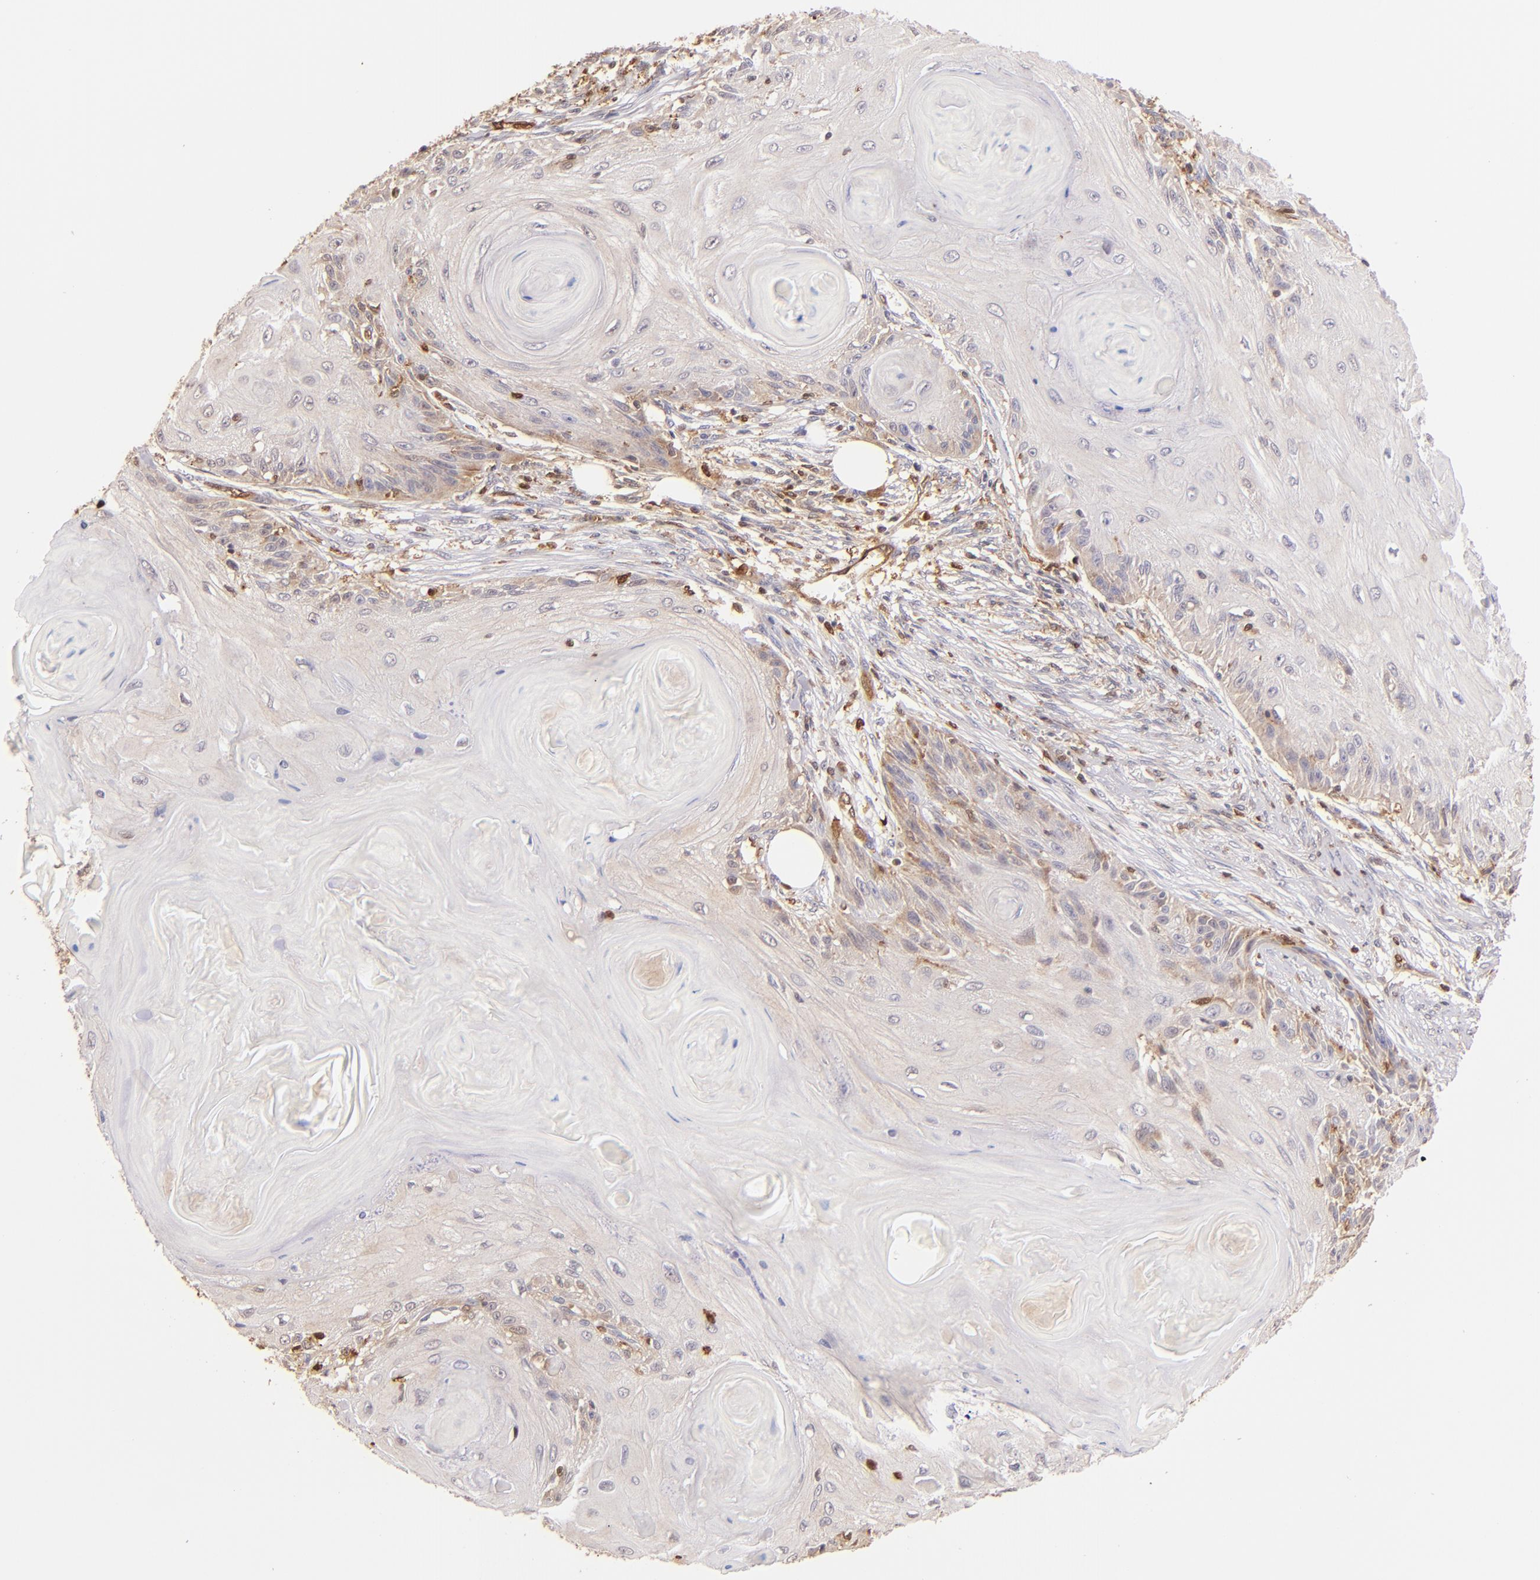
{"staining": {"intensity": "moderate", "quantity": "<25%", "location": "cytoplasmic/membranous"}, "tissue": "skin cancer", "cell_type": "Tumor cells", "image_type": "cancer", "snomed": [{"axis": "morphology", "description": "Squamous cell carcinoma, NOS"}, {"axis": "topography", "description": "Skin"}], "caption": "Protein expression analysis of human skin cancer (squamous cell carcinoma) reveals moderate cytoplasmic/membranous expression in about <25% of tumor cells.", "gene": "BTK", "patient": {"sex": "female", "age": 88}}